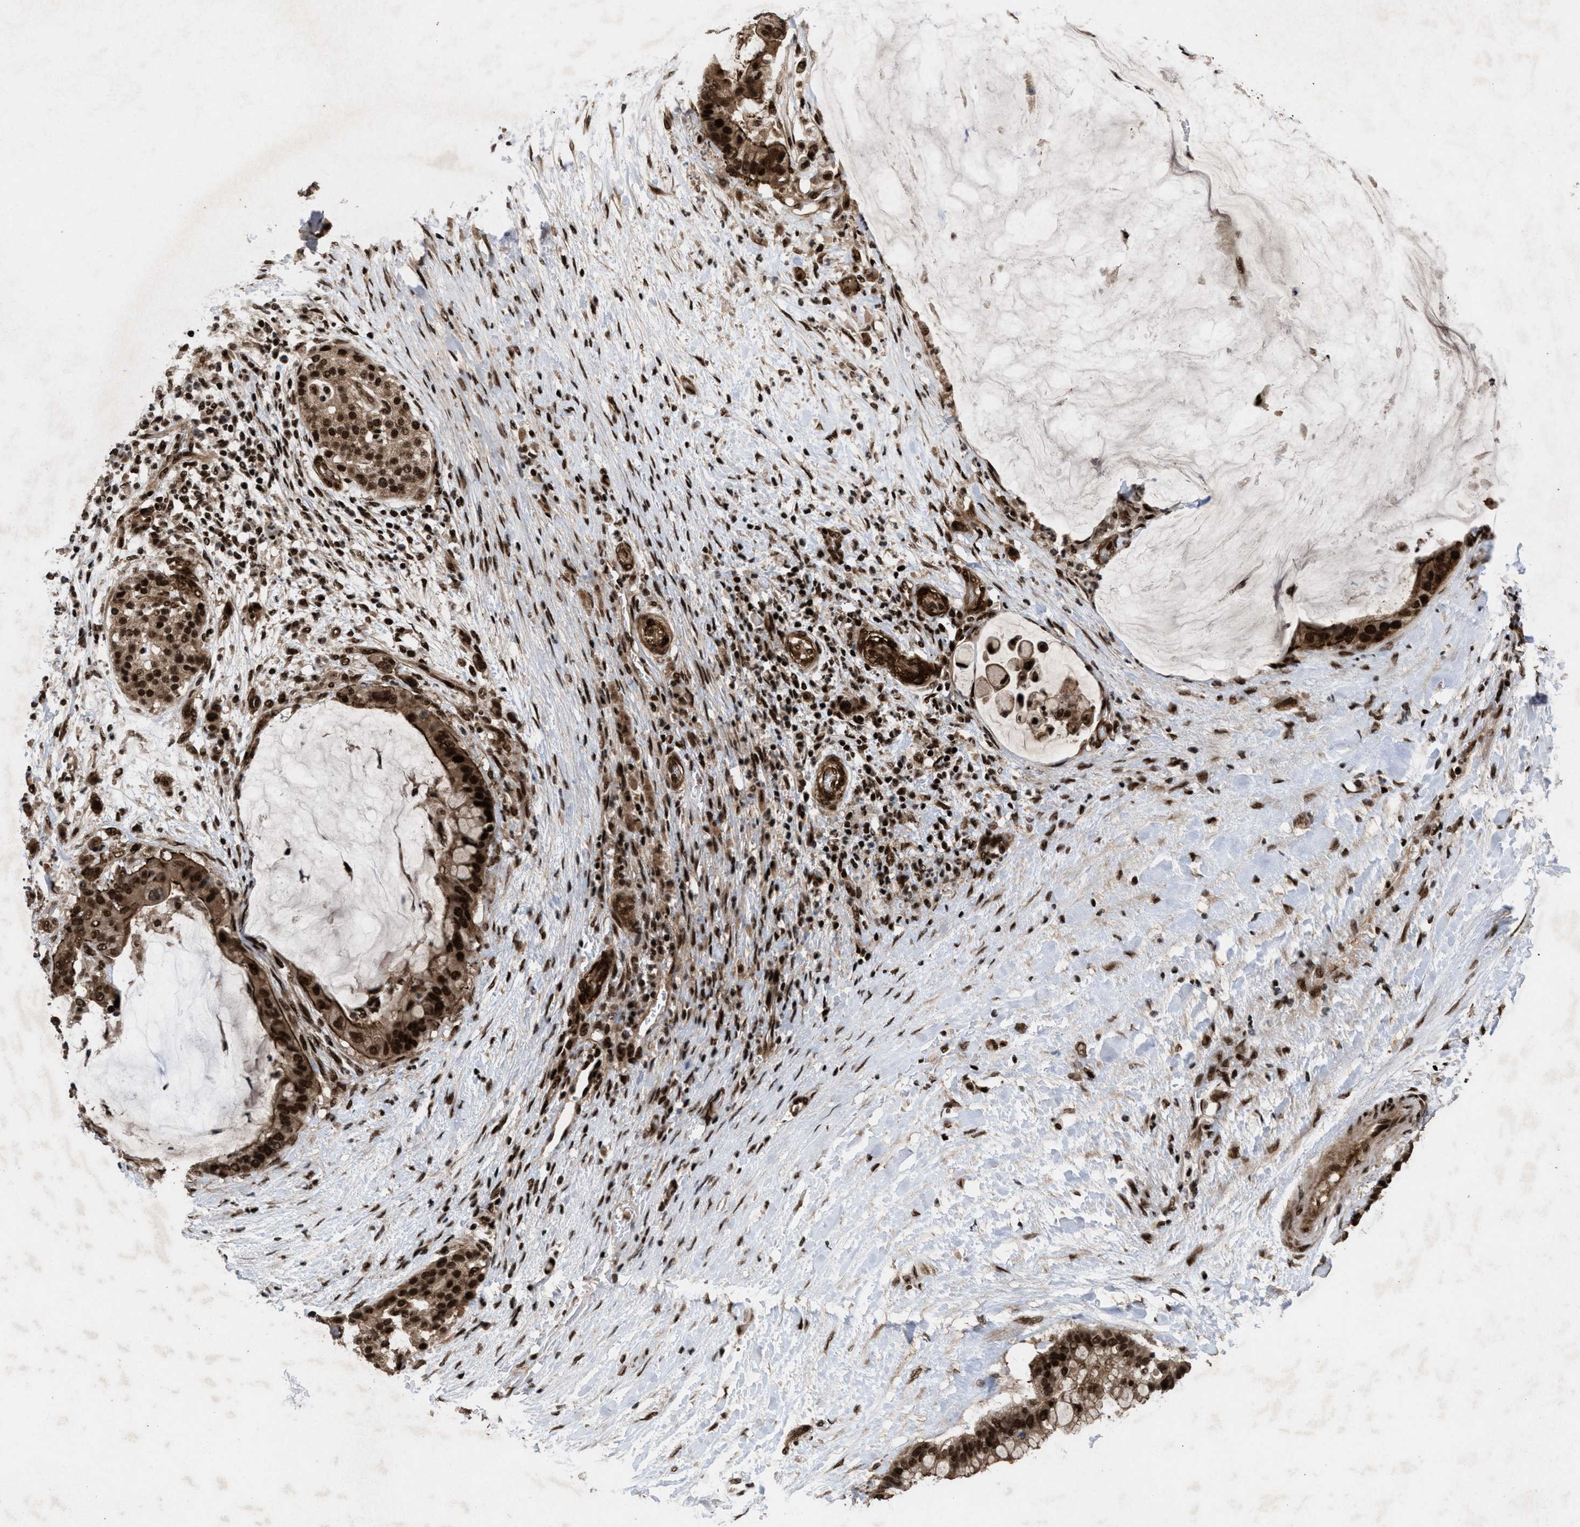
{"staining": {"intensity": "strong", "quantity": ">75%", "location": "cytoplasmic/membranous,nuclear"}, "tissue": "pancreatic cancer", "cell_type": "Tumor cells", "image_type": "cancer", "snomed": [{"axis": "morphology", "description": "Adenocarcinoma, NOS"}, {"axis": "topography", "description": "Pancreas"}], "caption": "Adenocarcinoma (pancreatic) was stained to show a protein in brown. There is high levels of strong cytoplasmic/membranous and nuclear positivity in approximately >75% of tumor cells.", "gene": "WIZ", "patient": {"sex": "male", "age": 41}}